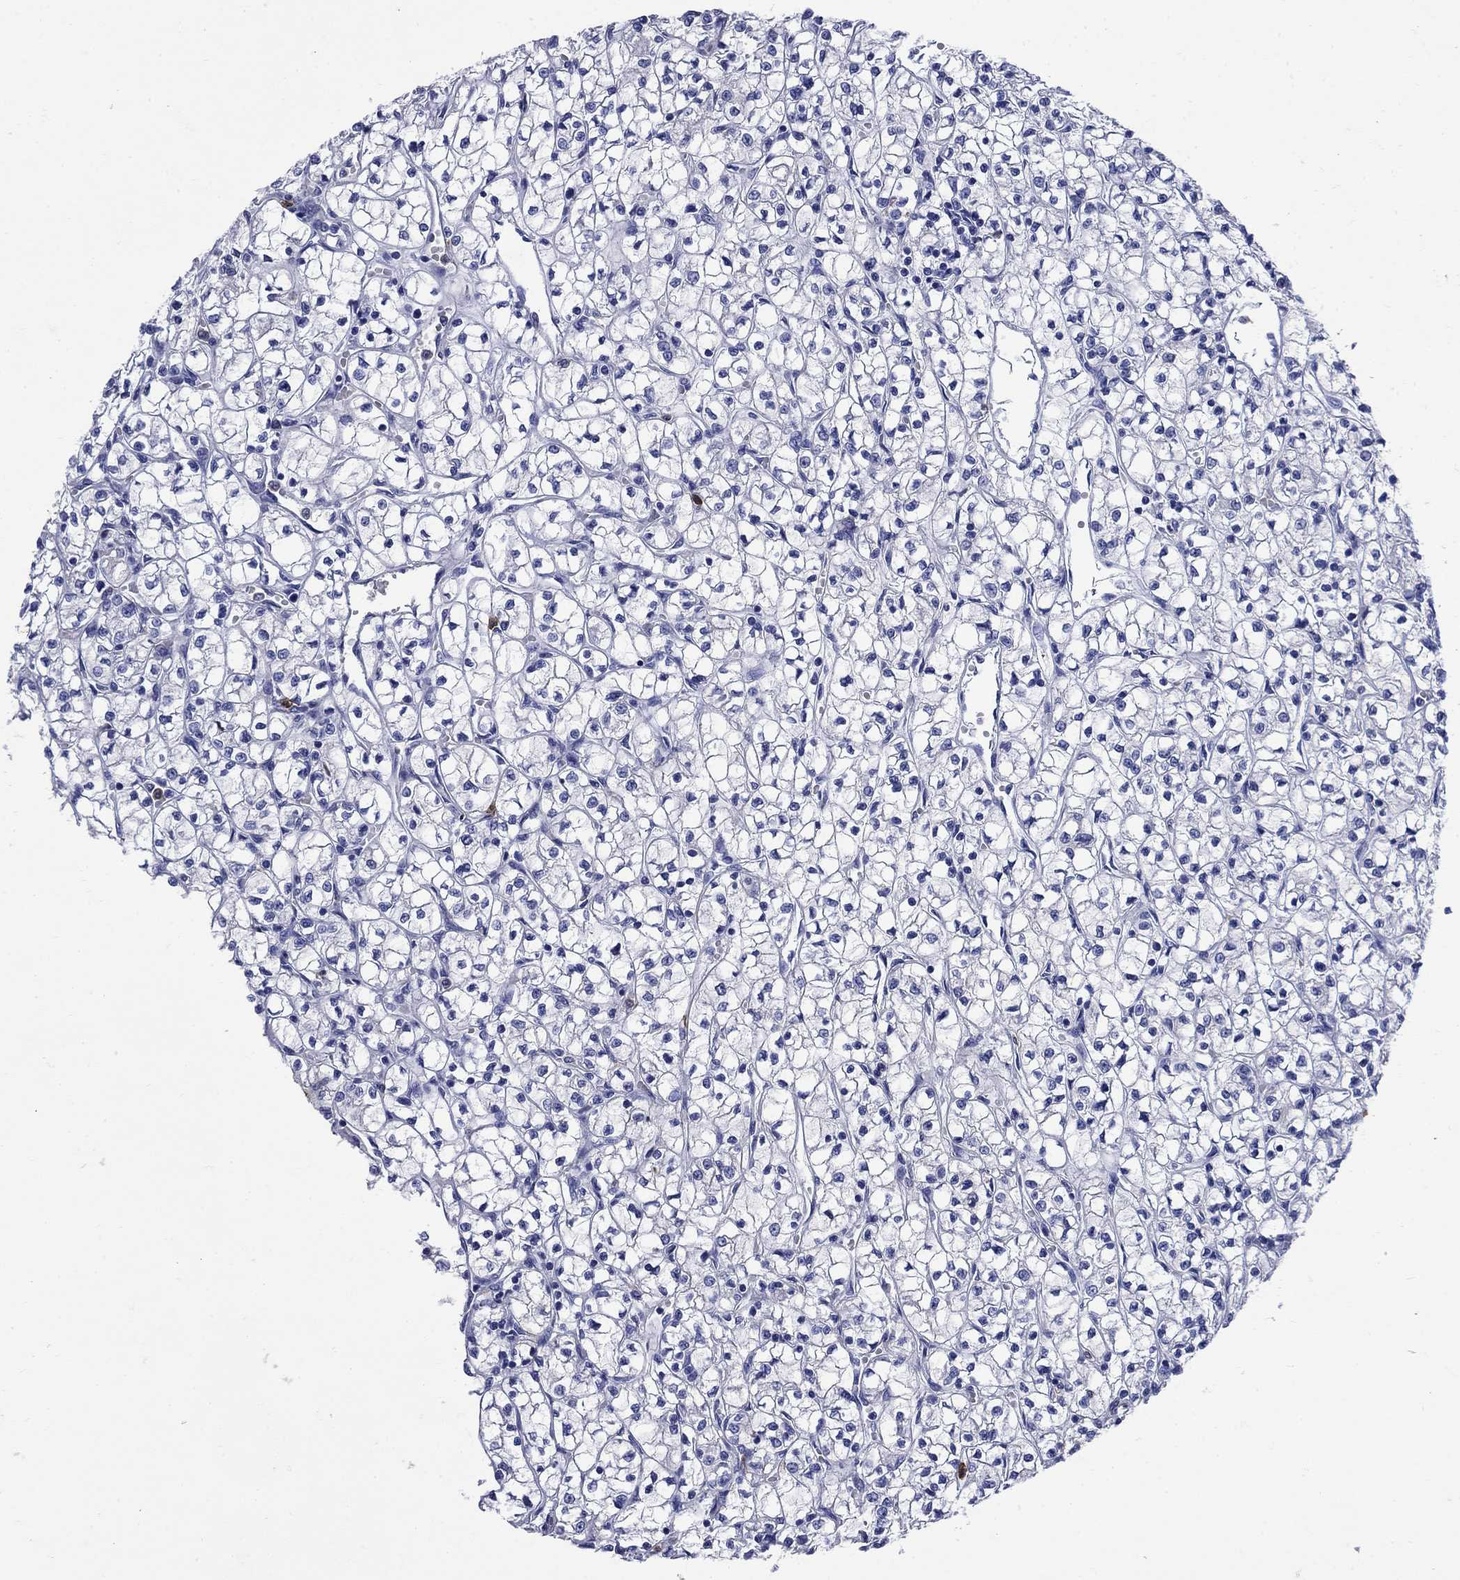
{"staining": {"intensity": "negative", "quantity": "none", "location": "none"}, "tissue": "renal cancer", "cell_type": "Tumor cells", "image_type": "cancer", "snomed": [{"axis": "morphology", "description": "Adenocarcinoma, NOS"}, {"axis": "topography", "description": "Kidney"}], "caption": "A photomicrograph of renal cancer (adenocarcinoma) stained for a protein shows no brown staining in tumor cells. Nuclei are stained in blue.", "gene": "TFR2", "patient": {"sex": "female", "age": 64}}